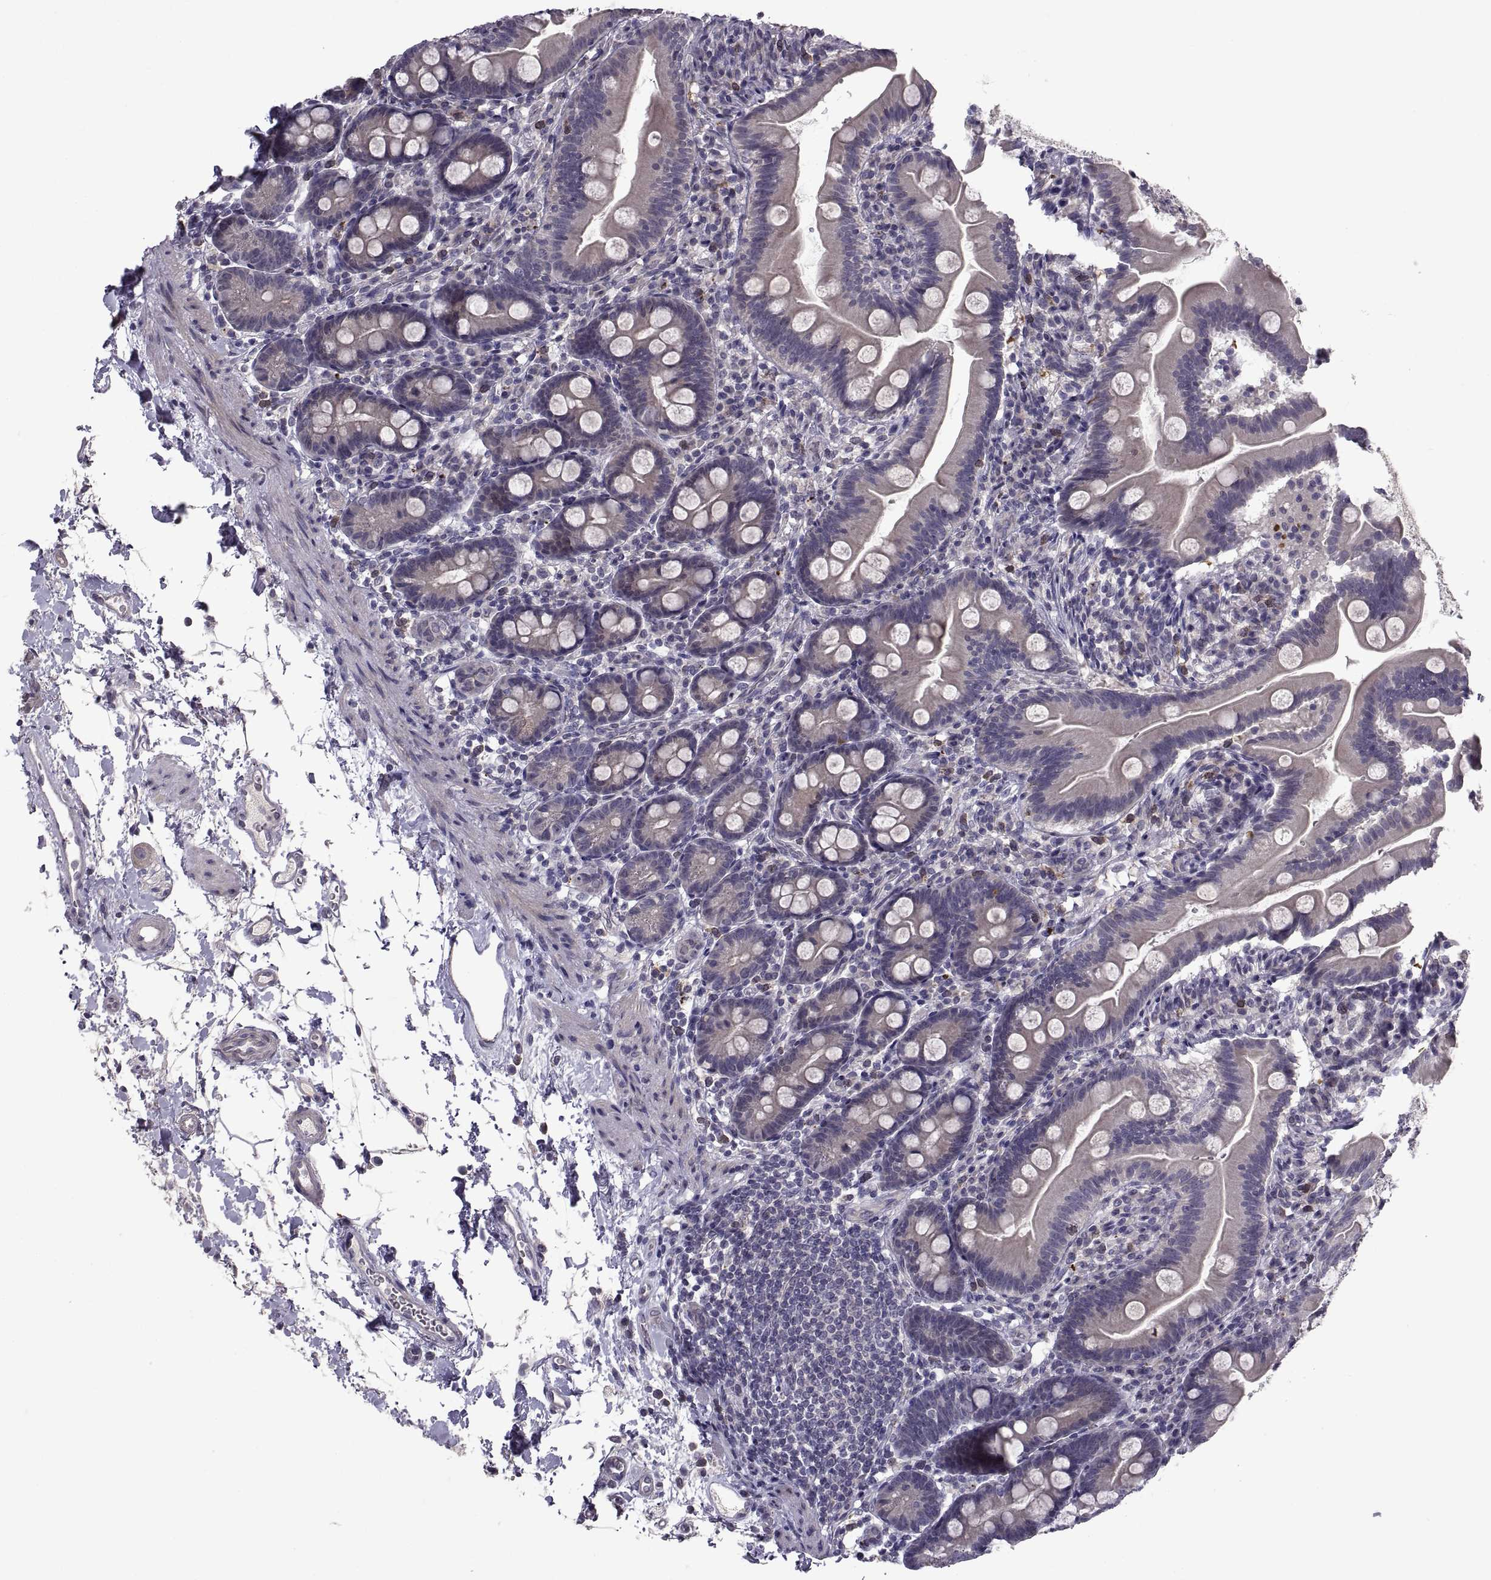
{"staining": {"intensity": "negative", "quantity": "none", "location": "none"}, "tissue": "small intestine", "cell_type": "Glandular cells", "image_type": "normal", "snomed": [{"axis": "morphology", "description": "Normal tissue, NOS"}, {"axis": "topography", "description": "Small intestine"}], "caption": "The photomicrograph reveals no staining of glandular cells in benign small intestine.", "gene": "NPTX2", "patient": {"sex": "female", "age": 44}}